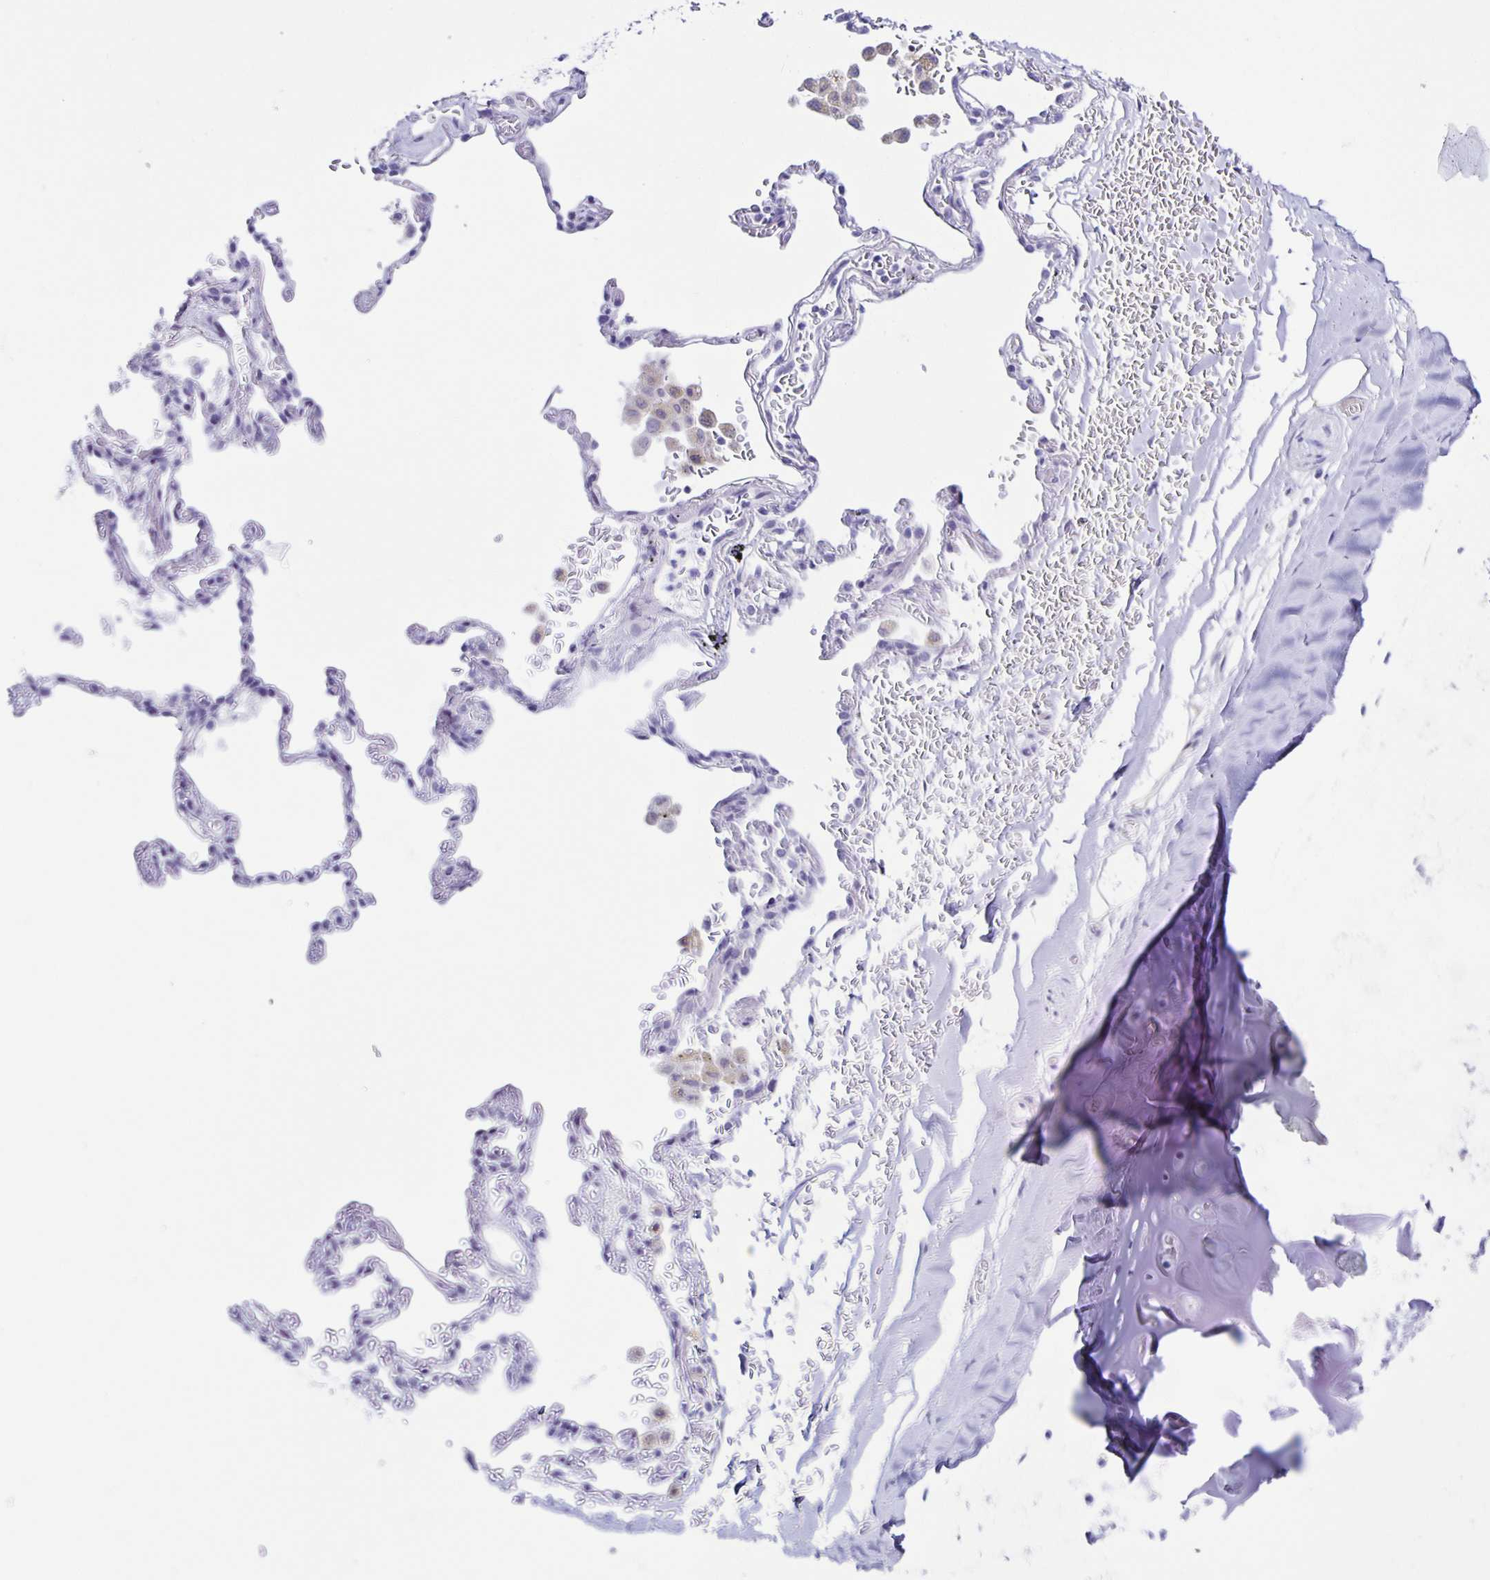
{"staining": {"intensity": "negative", "quantity": "none", "location": "none"}, "tissue": "adipose tissue", "cell_type": "Adipocytes", "image_type": "normal", "snomed": [{"axis": "morphology", "description": "Normal tissue, NOS"}, {"axis": "topography", "description": "Cartilage tissue"}, {"axis": "topography", "description": "Bronchus"}, {"axis": "topography", "description": "Peripheral nerve tissue"}], "caption": "Protein analysis of normal adipose tissue reveals no significant expression in adipocytes.", "gene": "AQP6", "patient": {"sex": "male", "age": 67}}